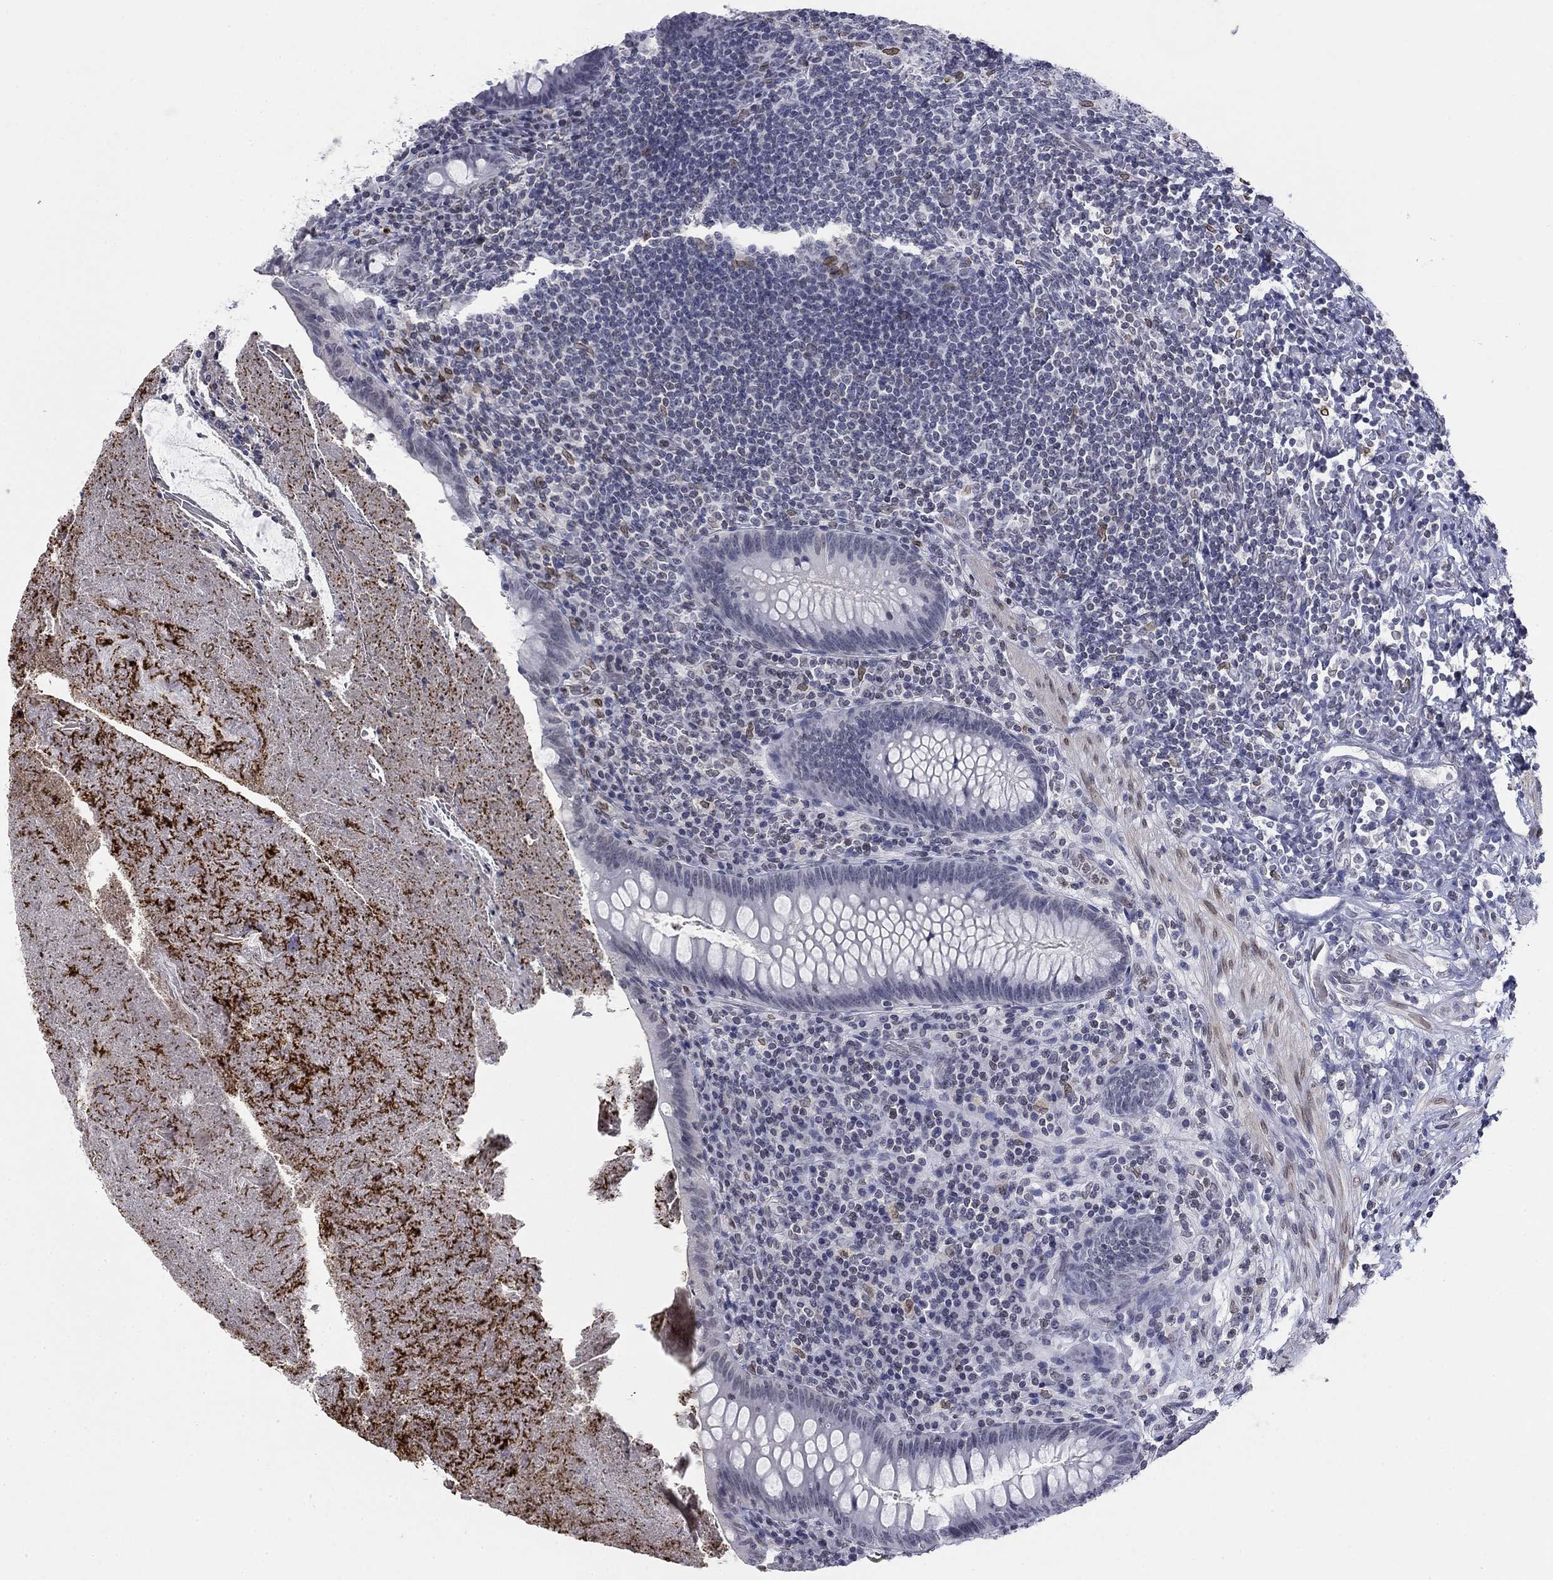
{"staining": {"intensity": "negative", "quantity": "none", "location": "none"}, "tissue": "appendix", "cell_type": "Glandular cells", "image_type": "normal", "snomed": [{"axis": "morphology", "description": "Normal tissue, NOS"}, {"axis": "topography", "description": "Appendix"}], "caption": "Immunohistochemistry of benign appendix demonstrates no expression in glandular cells.", "gene": "TOR1AIP1", "patient": {"sex": "male", "age": 47}}